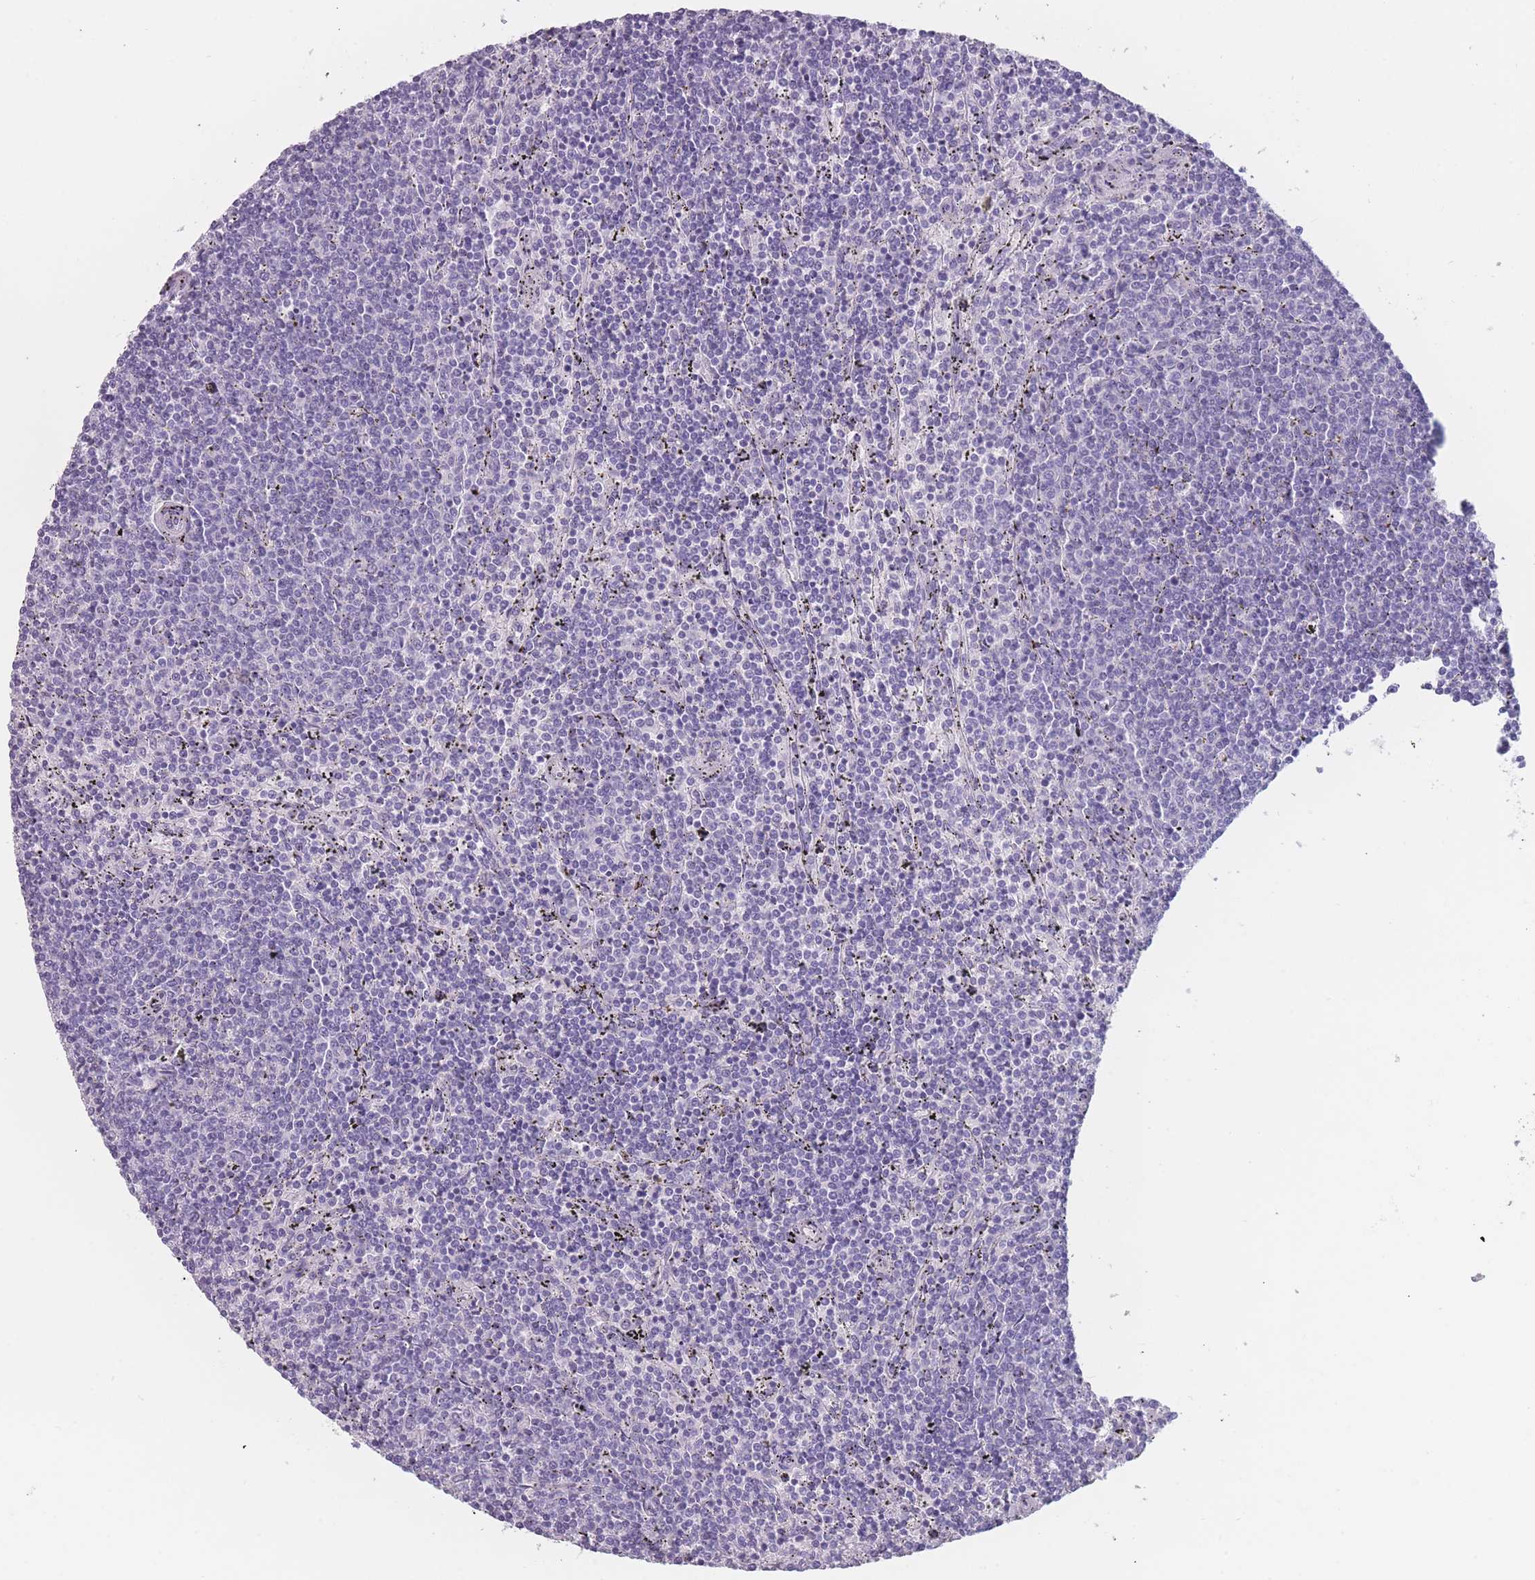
{"staining": {"intensity": "negative", "quantity": "none", "location": "none"}, "tissue": "lymphoma", "cell_type": "Tumor cells", "image_type": "cancer", "snomed": [{"axis": "morphology", "description": "Malignant lymphoma, non-Hodgkin's type, Low grade"}, {"axis": "topography", "description": "Spleen"}], "caption": "Immunohistochemistry photomicrograph of neoplastic tissue: human lymphoma stained with DAB (3,3'-diaminobenzidine) reveals no significant protein expression in tumor cells. (DAB (3,3'-diaminobenzidine) IHC, high magnification).", "gene": "PPFIA3", "patient": {"sex": "female", "age": 50}}